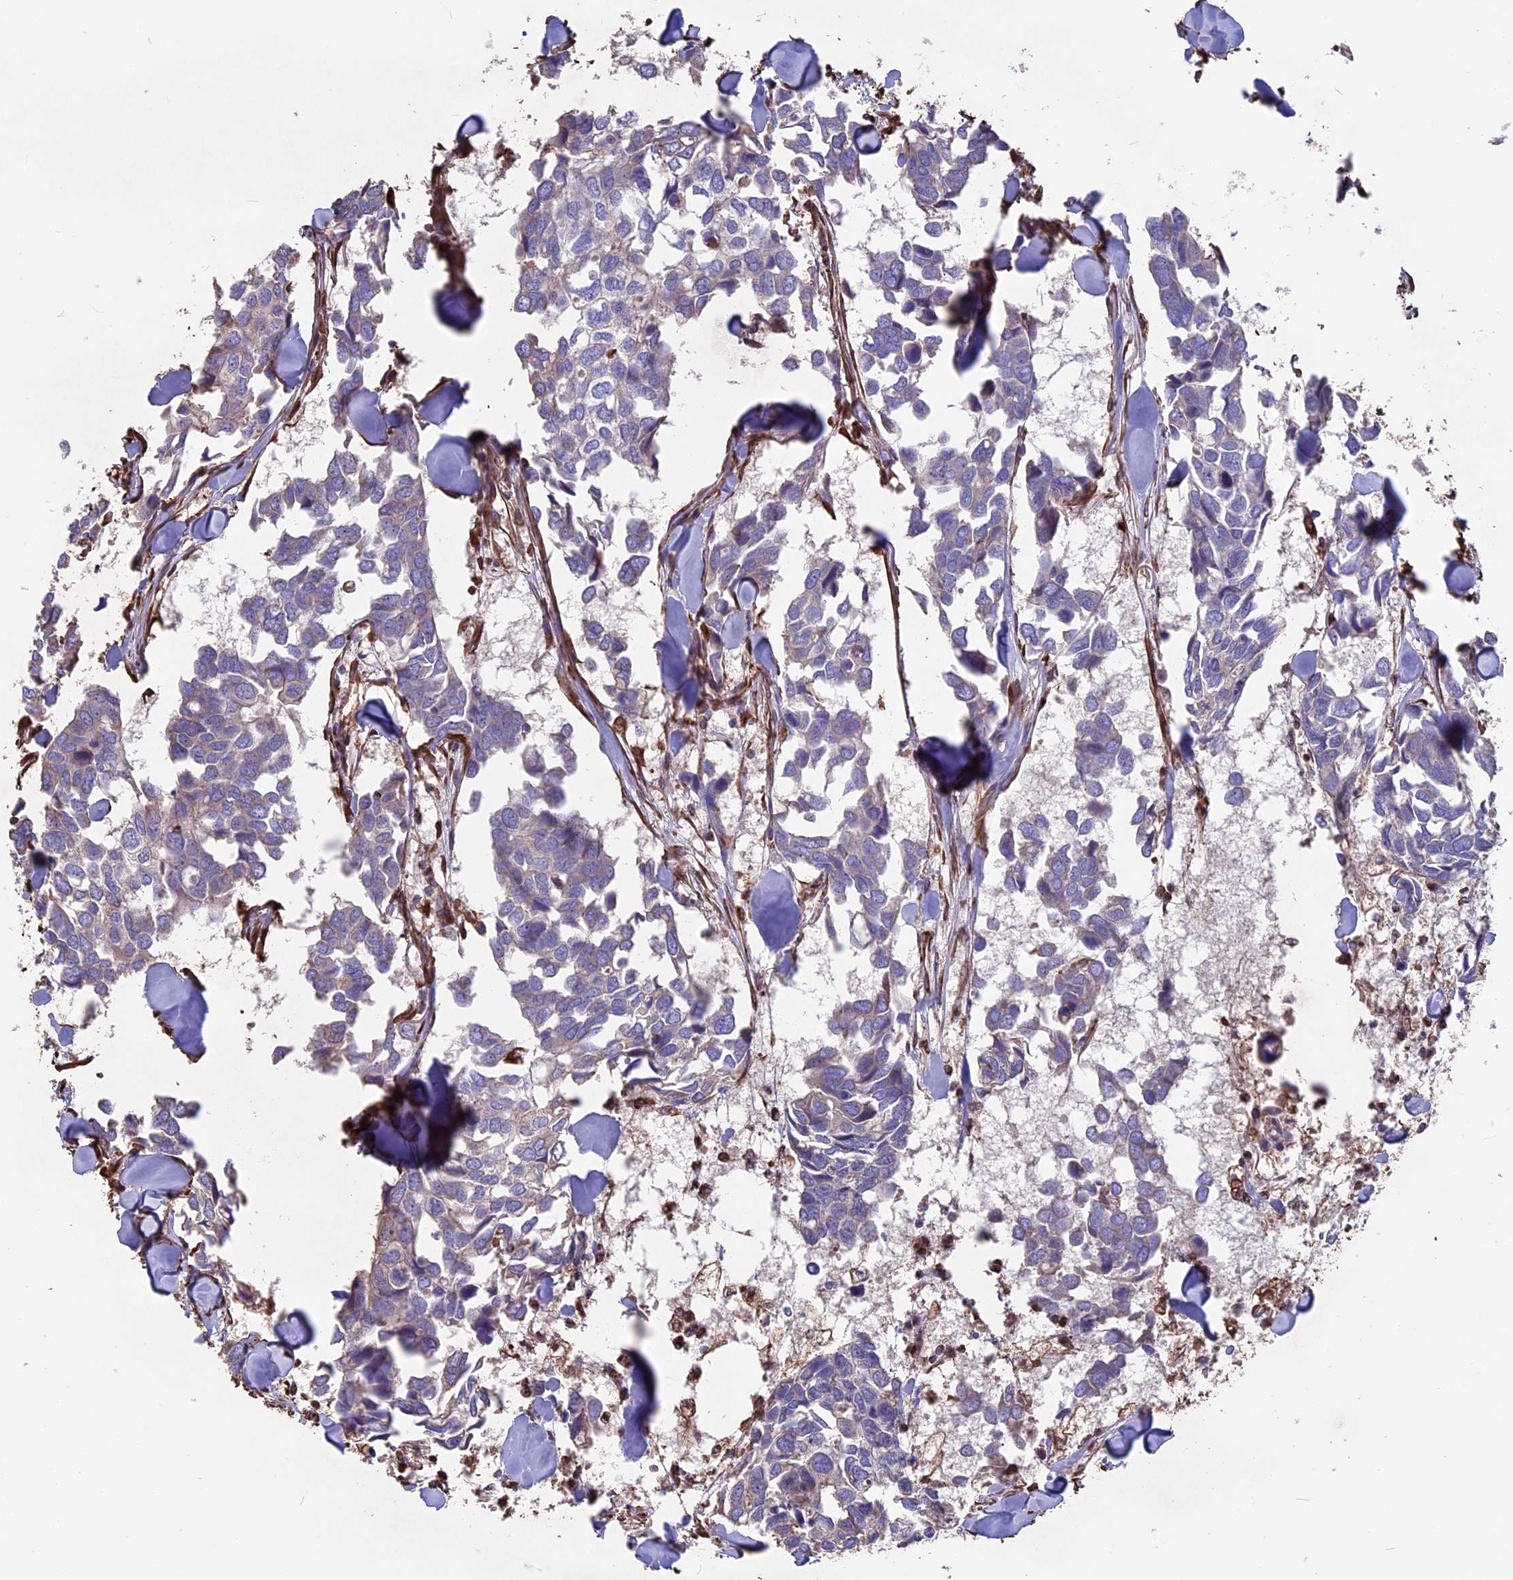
{"staining": {"intensity": "weak", "quantity": "<25%", "location": "cytoplasmic/membranous"}, "tissue": "breast cancer", "cell_type": "Tumor cells", "image_type": "cancer", "snomed": [{"axis": "morphology", "description": "Duct carcinoma"}, {"axis": "topography", "description": "Breast"}], "caption": "Tumor cells show no significant staining in breast cancer (intraductal carcinoma).", "gene": "SEH1L", "patient": {"sex": "female", "age": 83}}